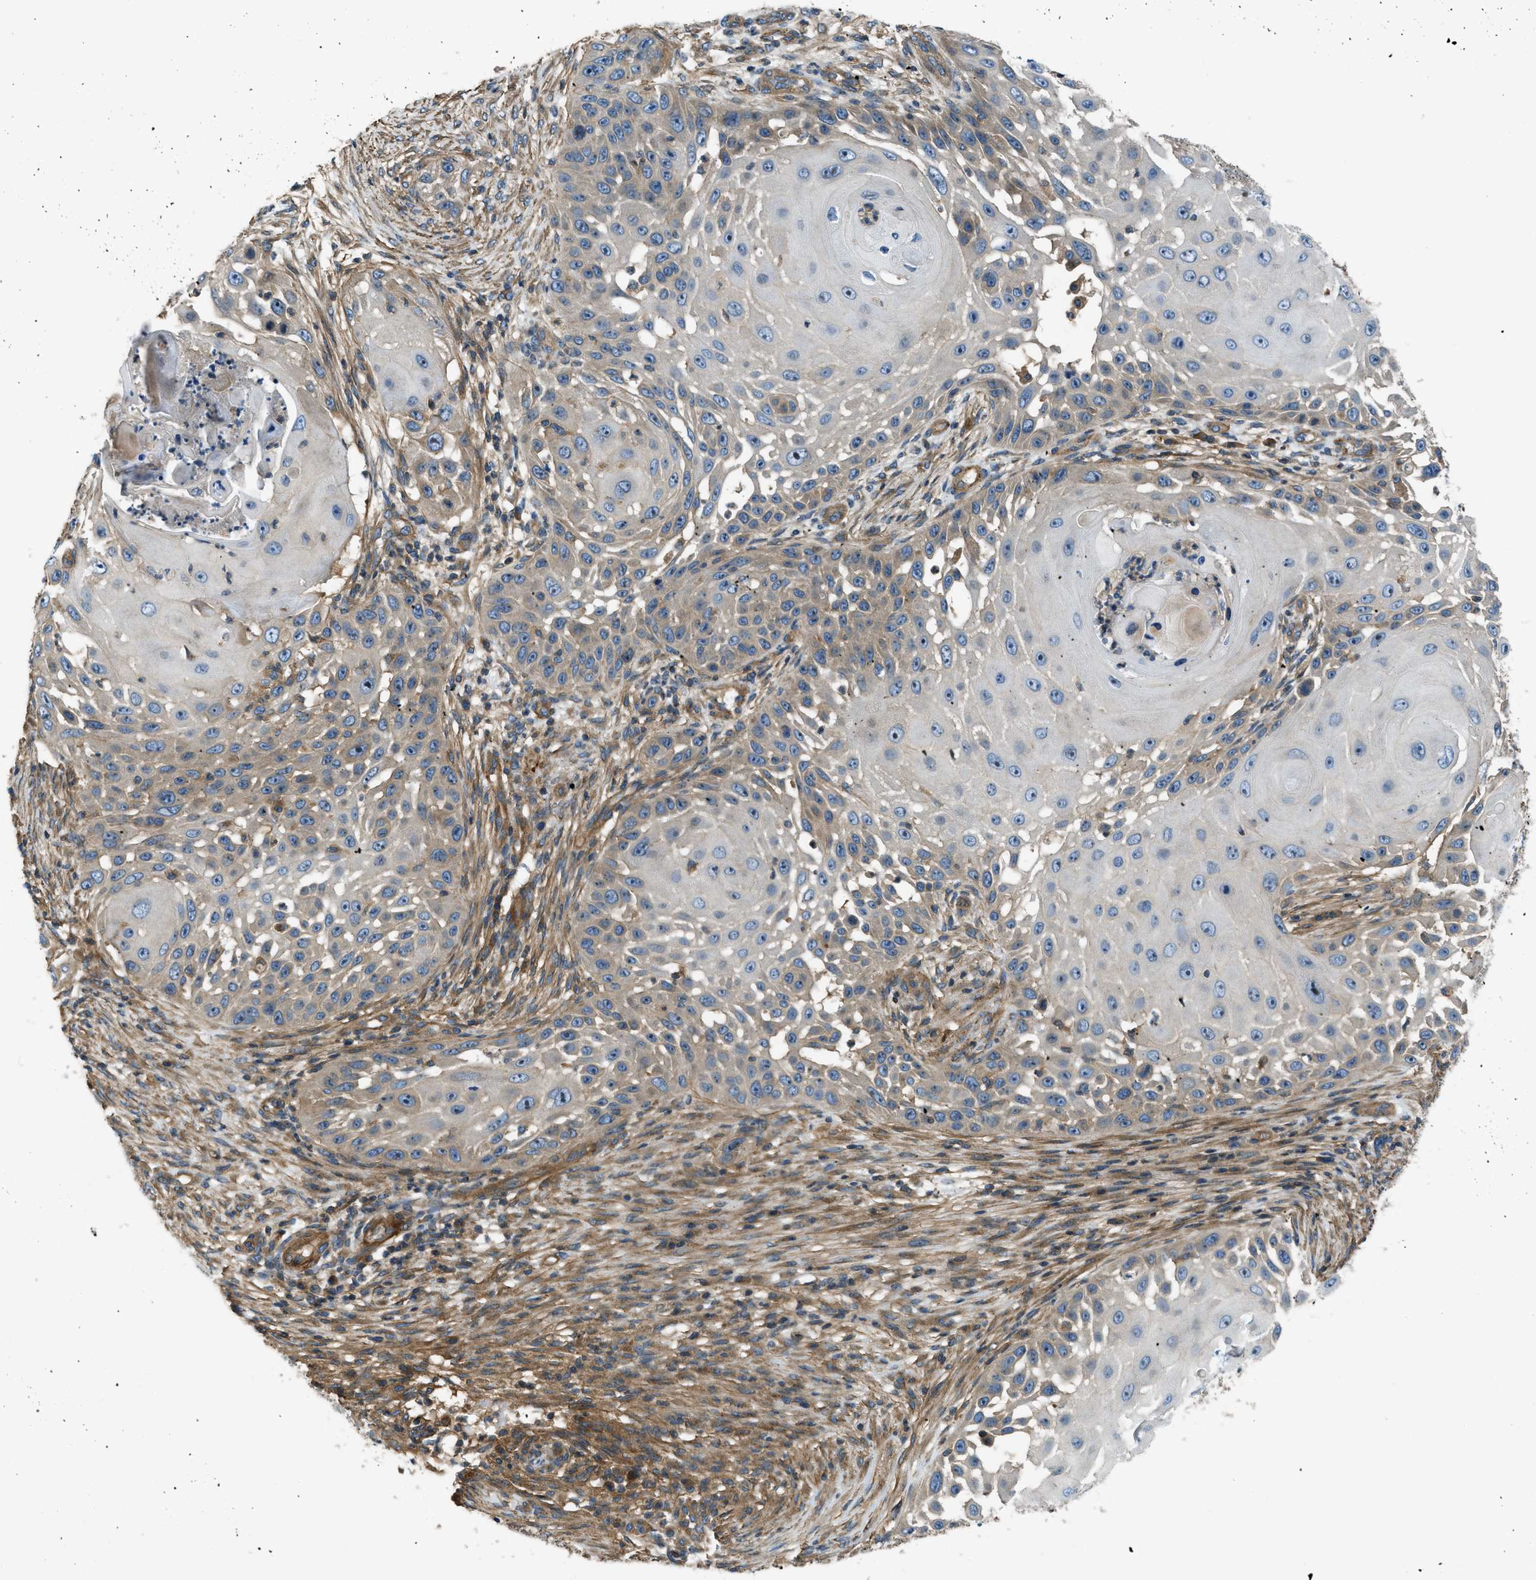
{"staining": {"intensity": "weak", "quantity": "25%-75%", "location": "cytoplasmic/membranous,nuclear"}, "tissue": "skin cancer", "cell_type": "Tumor cells", "image_type": "cancer", "snomed": [{"axis": "morphology", "description": "Squamous cell carcinoma, NOS"}, {"axis": "topography", "description": "Skin"}], "caption": "A photomicrograph of skin cancer (squamous cell carcinoma) stained for a protein reveals weak cytoplasmic/membranous and nuclear brown staining in tumor cells.", "gene": "VEZT", "patient": {"sex": "female", "age": 44}}